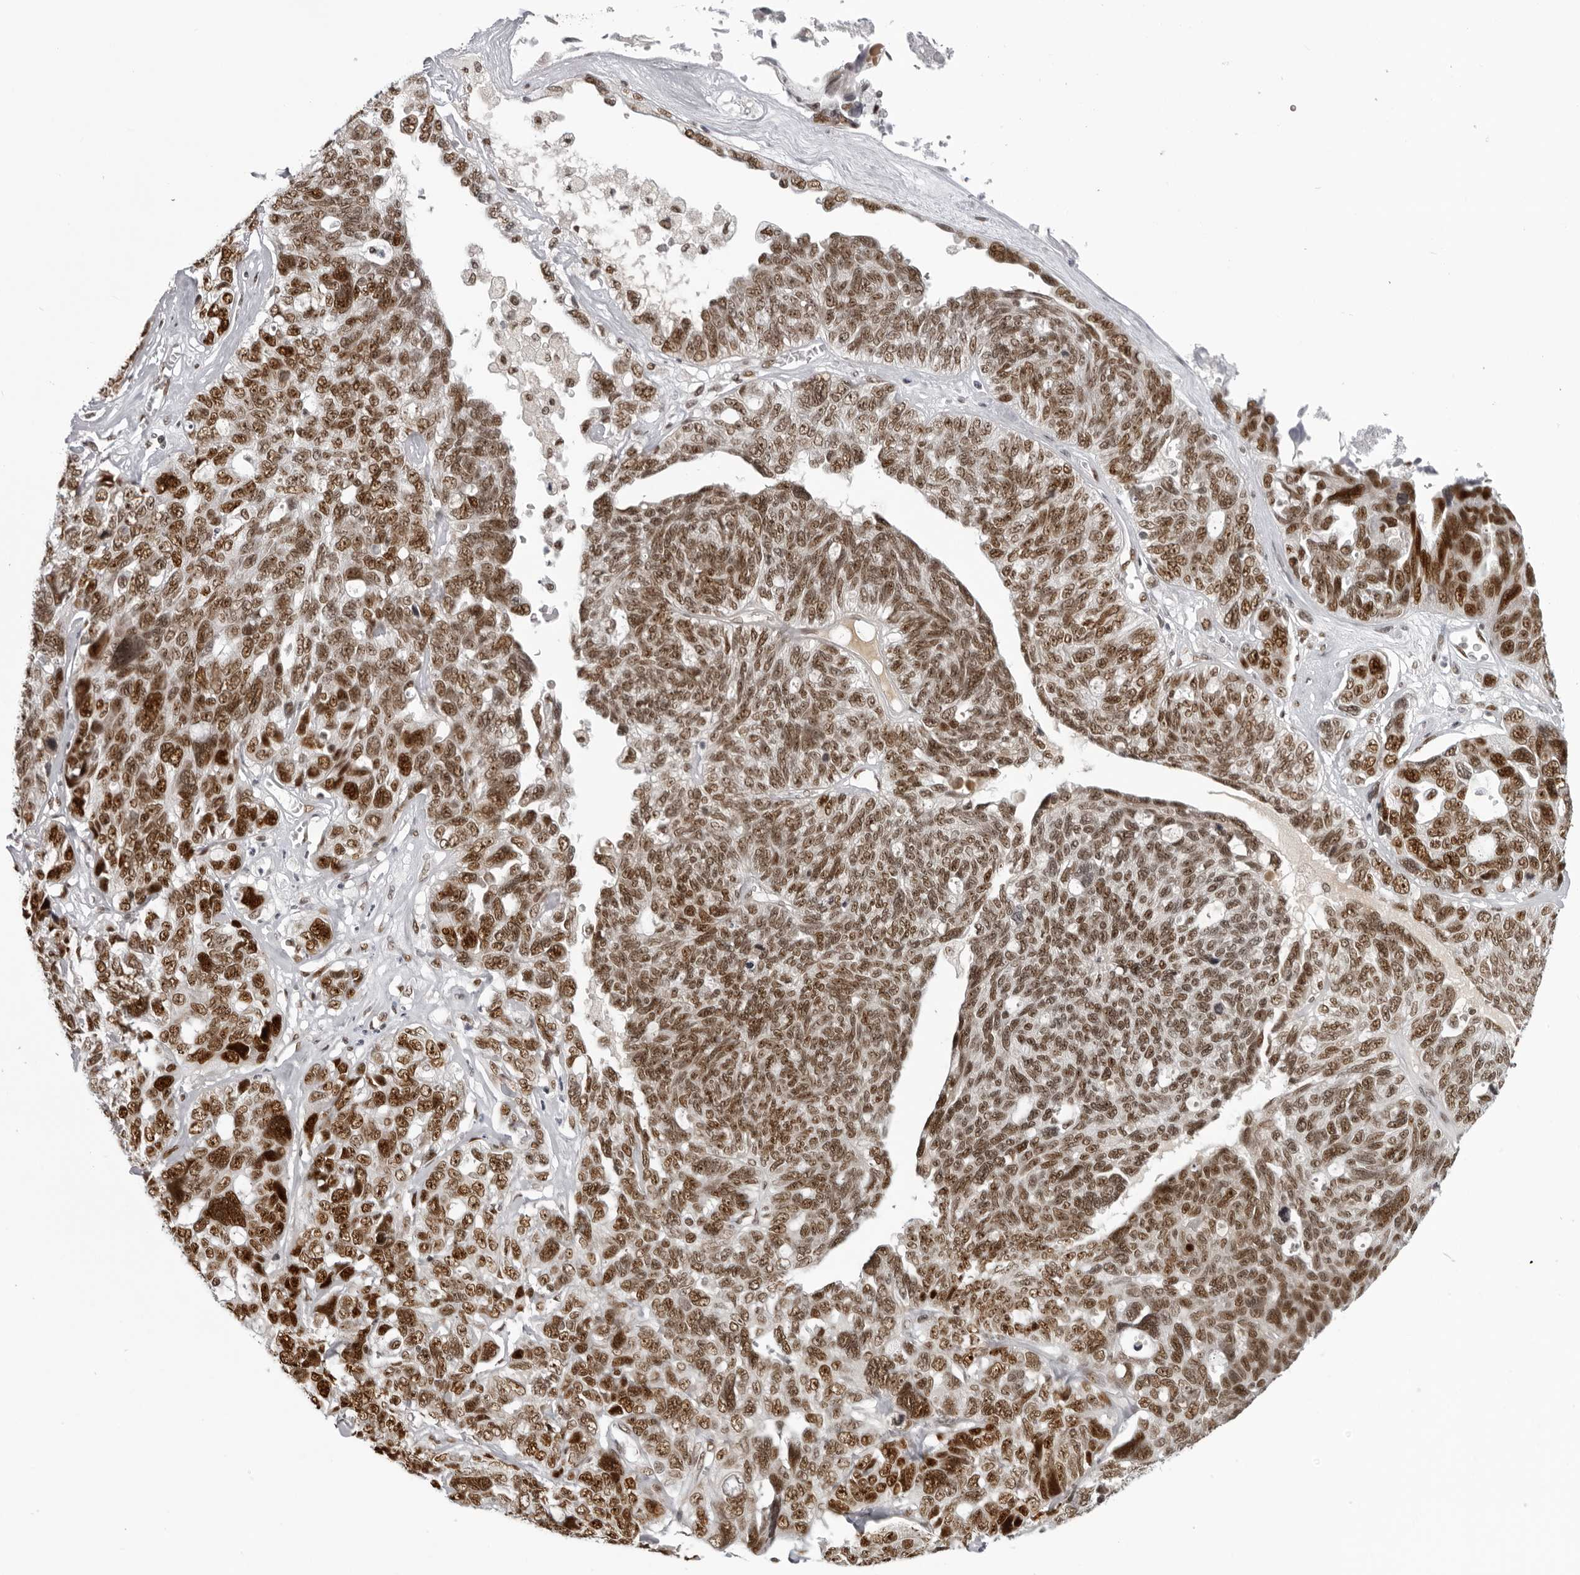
{"staining": {"intensity": "moderate", "quantity": ">75%", "location": "nuclear"}, "tissue": "ovarian cancer", "cell_type": "Tumor cells", "image_type": "cancer", "snomed": [{"axis": "morphology", "description": "Cystadenocarcinoma, serous, NOS"}, {"axis": "topography", "description": "Ovary"}], "caption": "An immunohistochemistry (IHC) photomicrograph of neoplastic tissue is shown. Protein staining in brown highlights moderate nuclear positivity in ovarian serous cystadenocarcinoma within tumor cells.", "gene": "HEXIM2", "patient": {"sex": "female", "age": 79}}